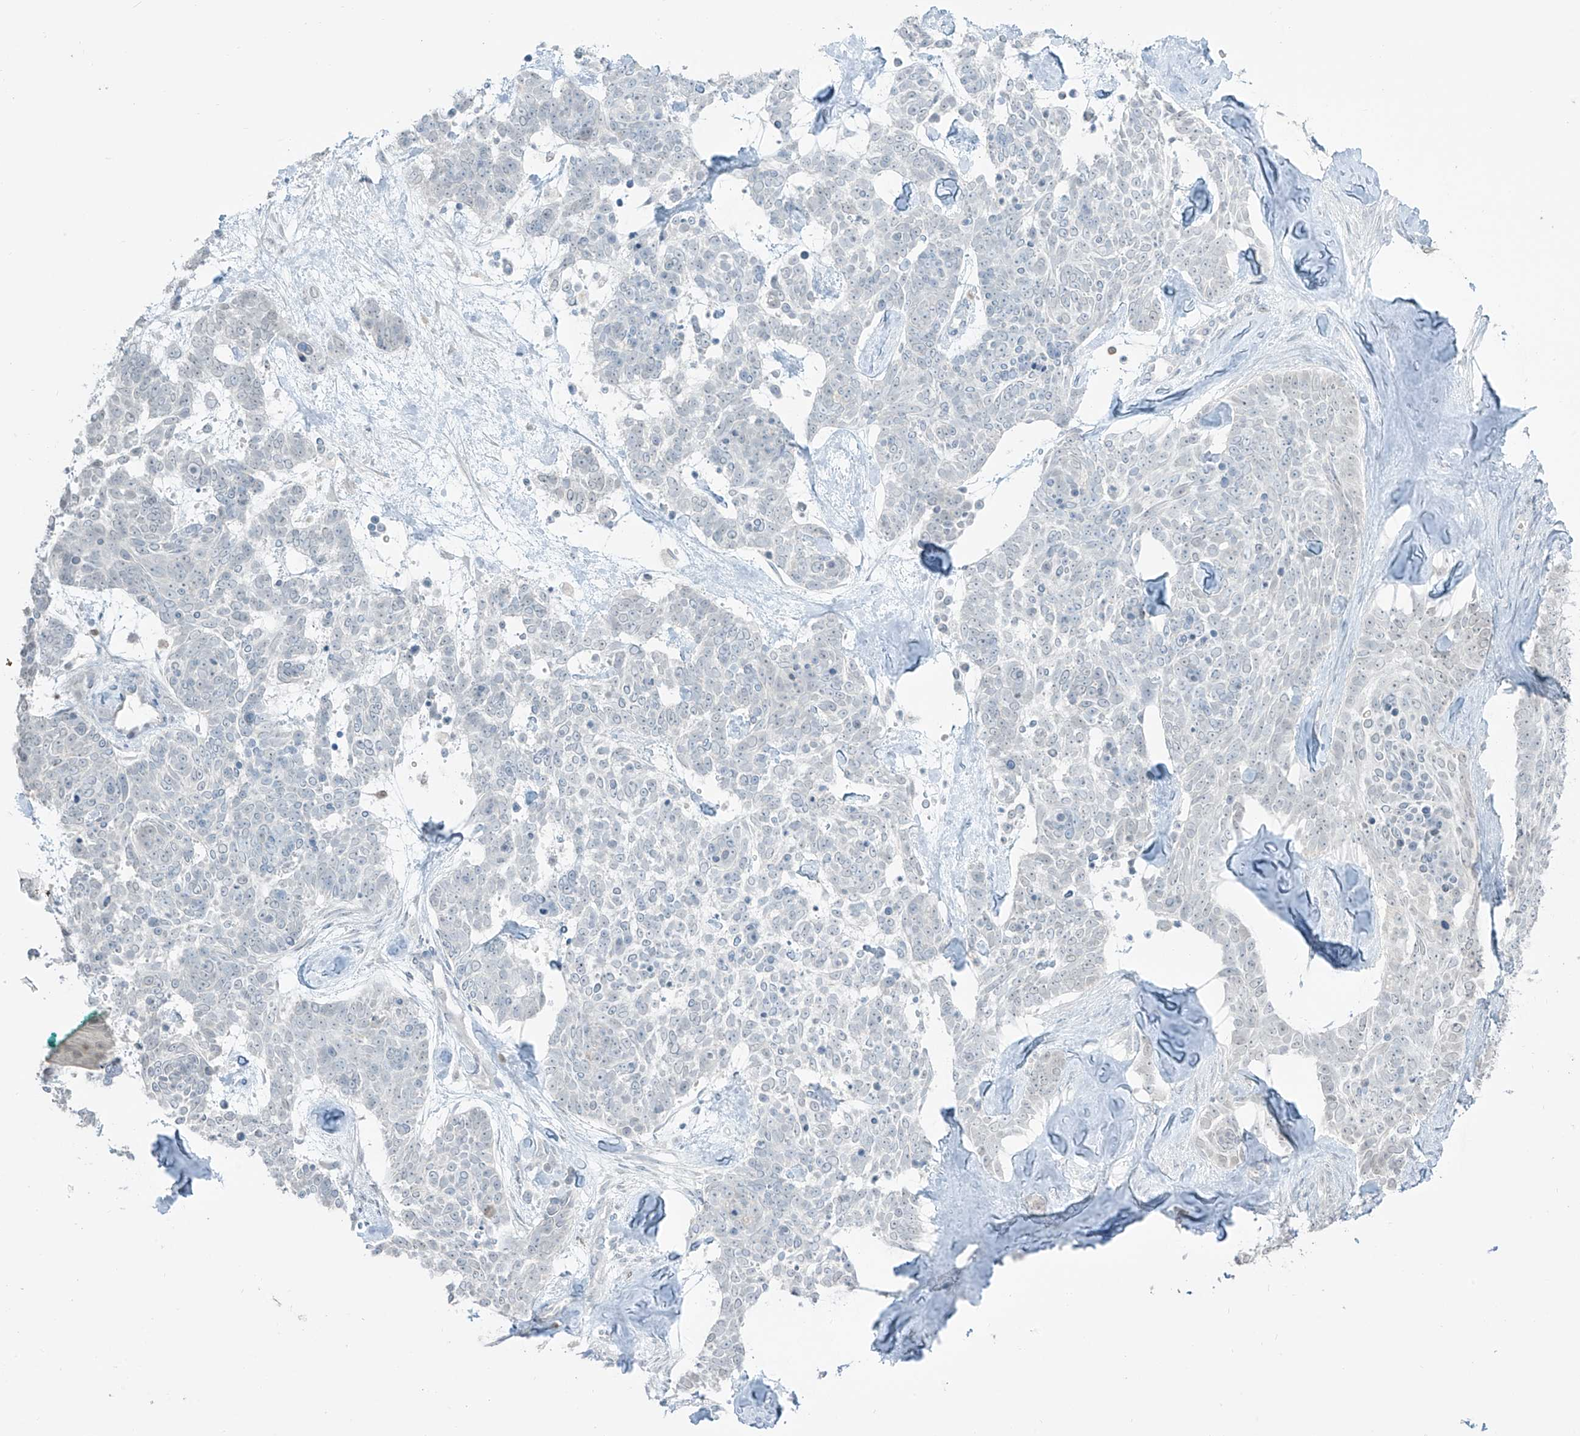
{"staining": {"intensity": "negative", "quantity": "none", "location": "none"}, "tissue": "skin cancer", "cell_type": "Tumor cells", "image_type": "cancer", "snomed": [{"axis": "morphology", "description": "Basal cell carcinoma"}, {"axis": "topography", "description": "Skin"}], "caption": "IHC image of skin cancer (basal cell carcinoma) stained for a protein (brown), which shows no staining in tumor cells.", "gene": "PRDM6", "patient": {"sex": "female", "age": 81}}